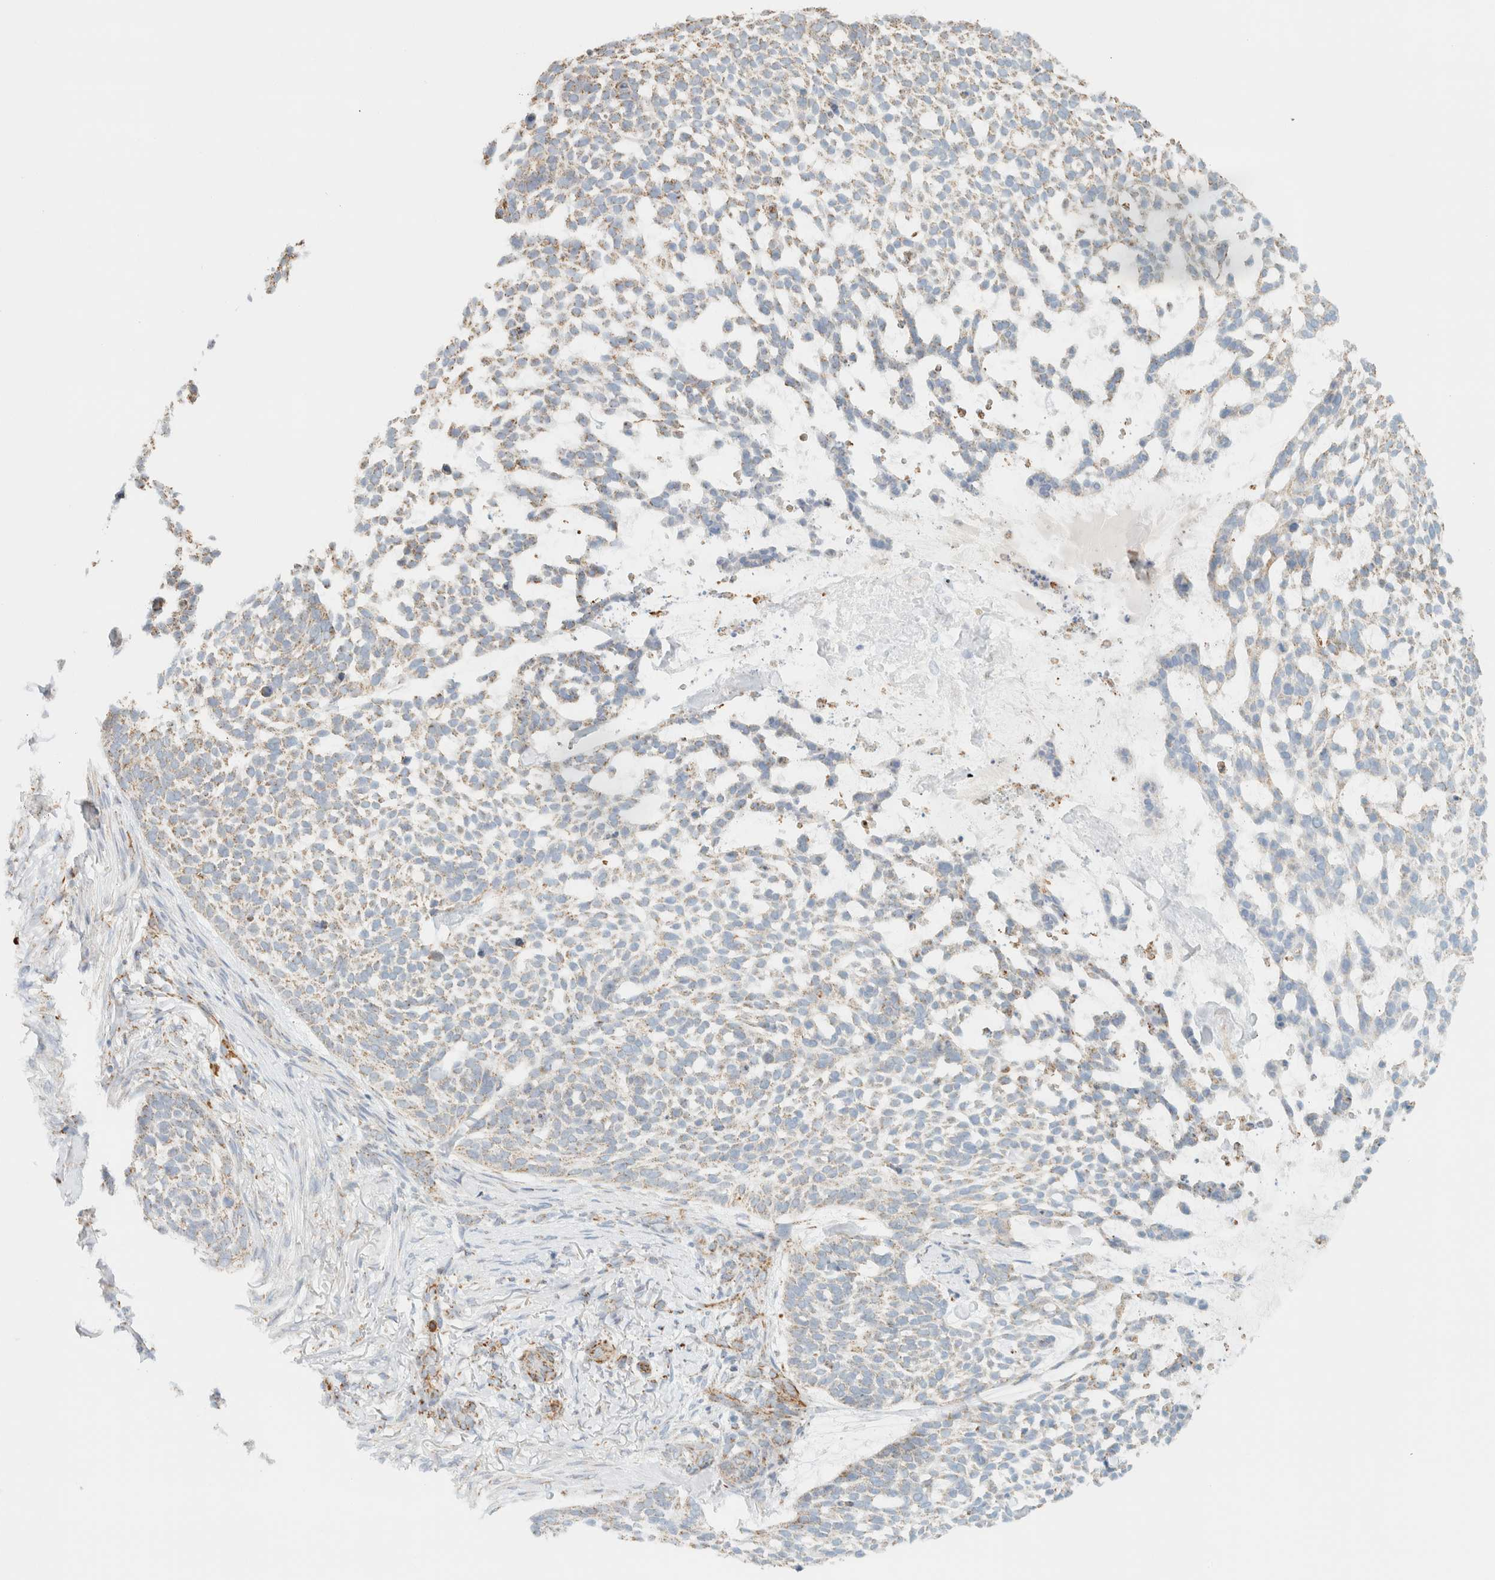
{"staining": {"intensity": "weak", "quantity": "25%-75%", "location": "cytoplasmic/membranous"}, "tissue": "skin cancer", "cell_type": "Tumor cells", "image_type": "cancer", "snomed": [{"axis": "morphology", "description": "Basal cell carcinoma"}, {"axis": "topography", "description": "Skin"}], "caption": "Immunohistochemical staining of human basal cell carcinoma (skin) demonstrates low levels of weak cytoplasmic/membranous protein expression in about 25%-75% of tumor cells. (Brightfield microscopy of DAB IHC at high magnification).", "gene": "KIFAP3", "patient": {"sex": "female", "age": 64}}